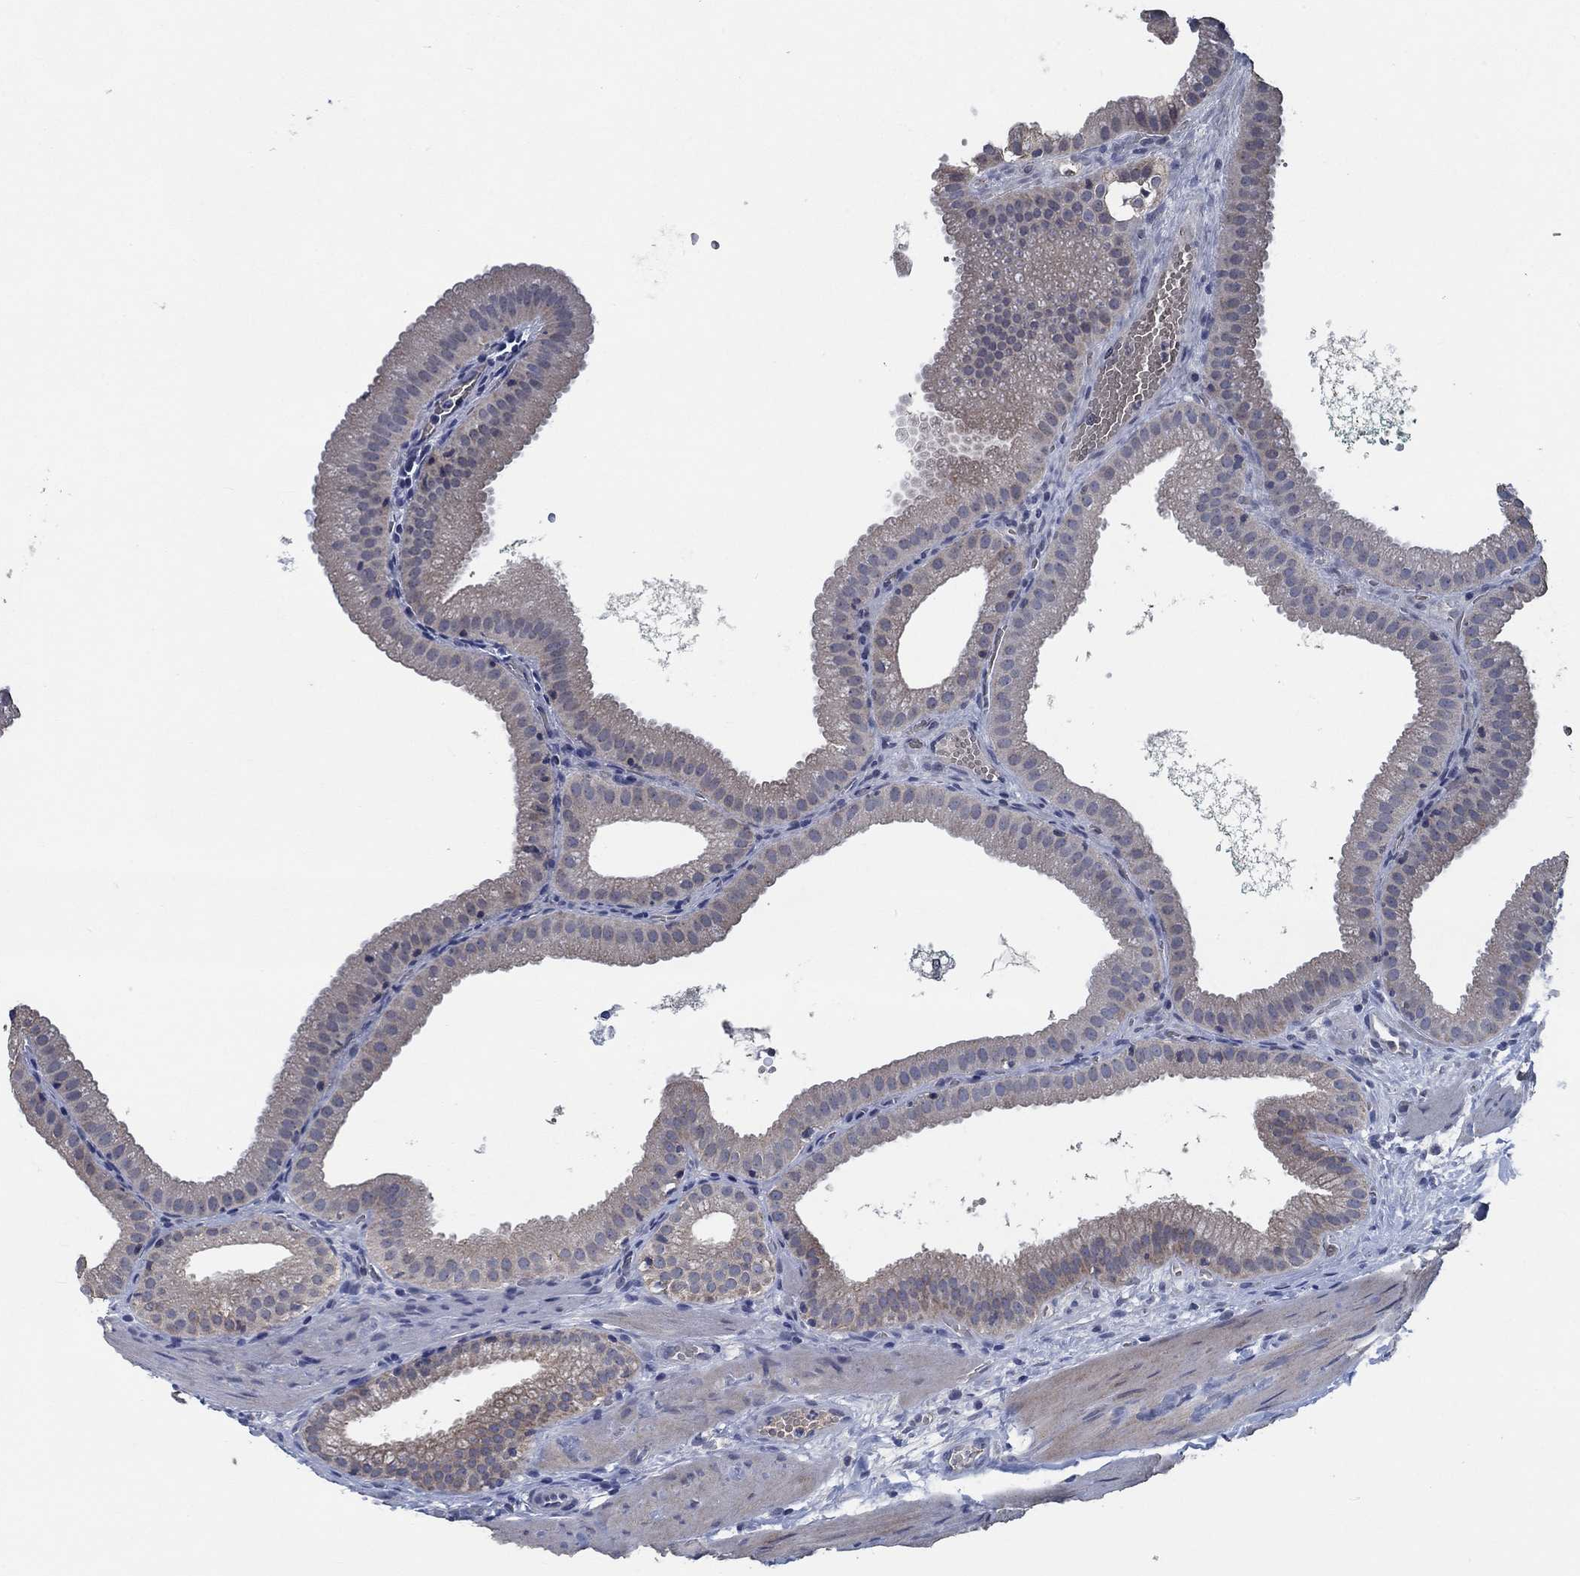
{"staining": {"intensity": "moderate", "quantity": "<25%", "location": "cytoplasmic/membranous"}, "tissue": "gallbladder", "cell_type": "Glandular cells", "image_type": "normal", "snomed": [{"axis": "morphology", "description": "Normal tissue, NOS"}, {"axis": "topography", "description": "Gallbladder"}], "caption": "Immunohistochemical staining of unremarkable human gallbladder reveals <25% levels of moderate cytoplasmic/membranous protein staining in approximately <25% of glandular cells.", "gene": "OBSCN", "patient": {"sex": "male", "age": 67}}